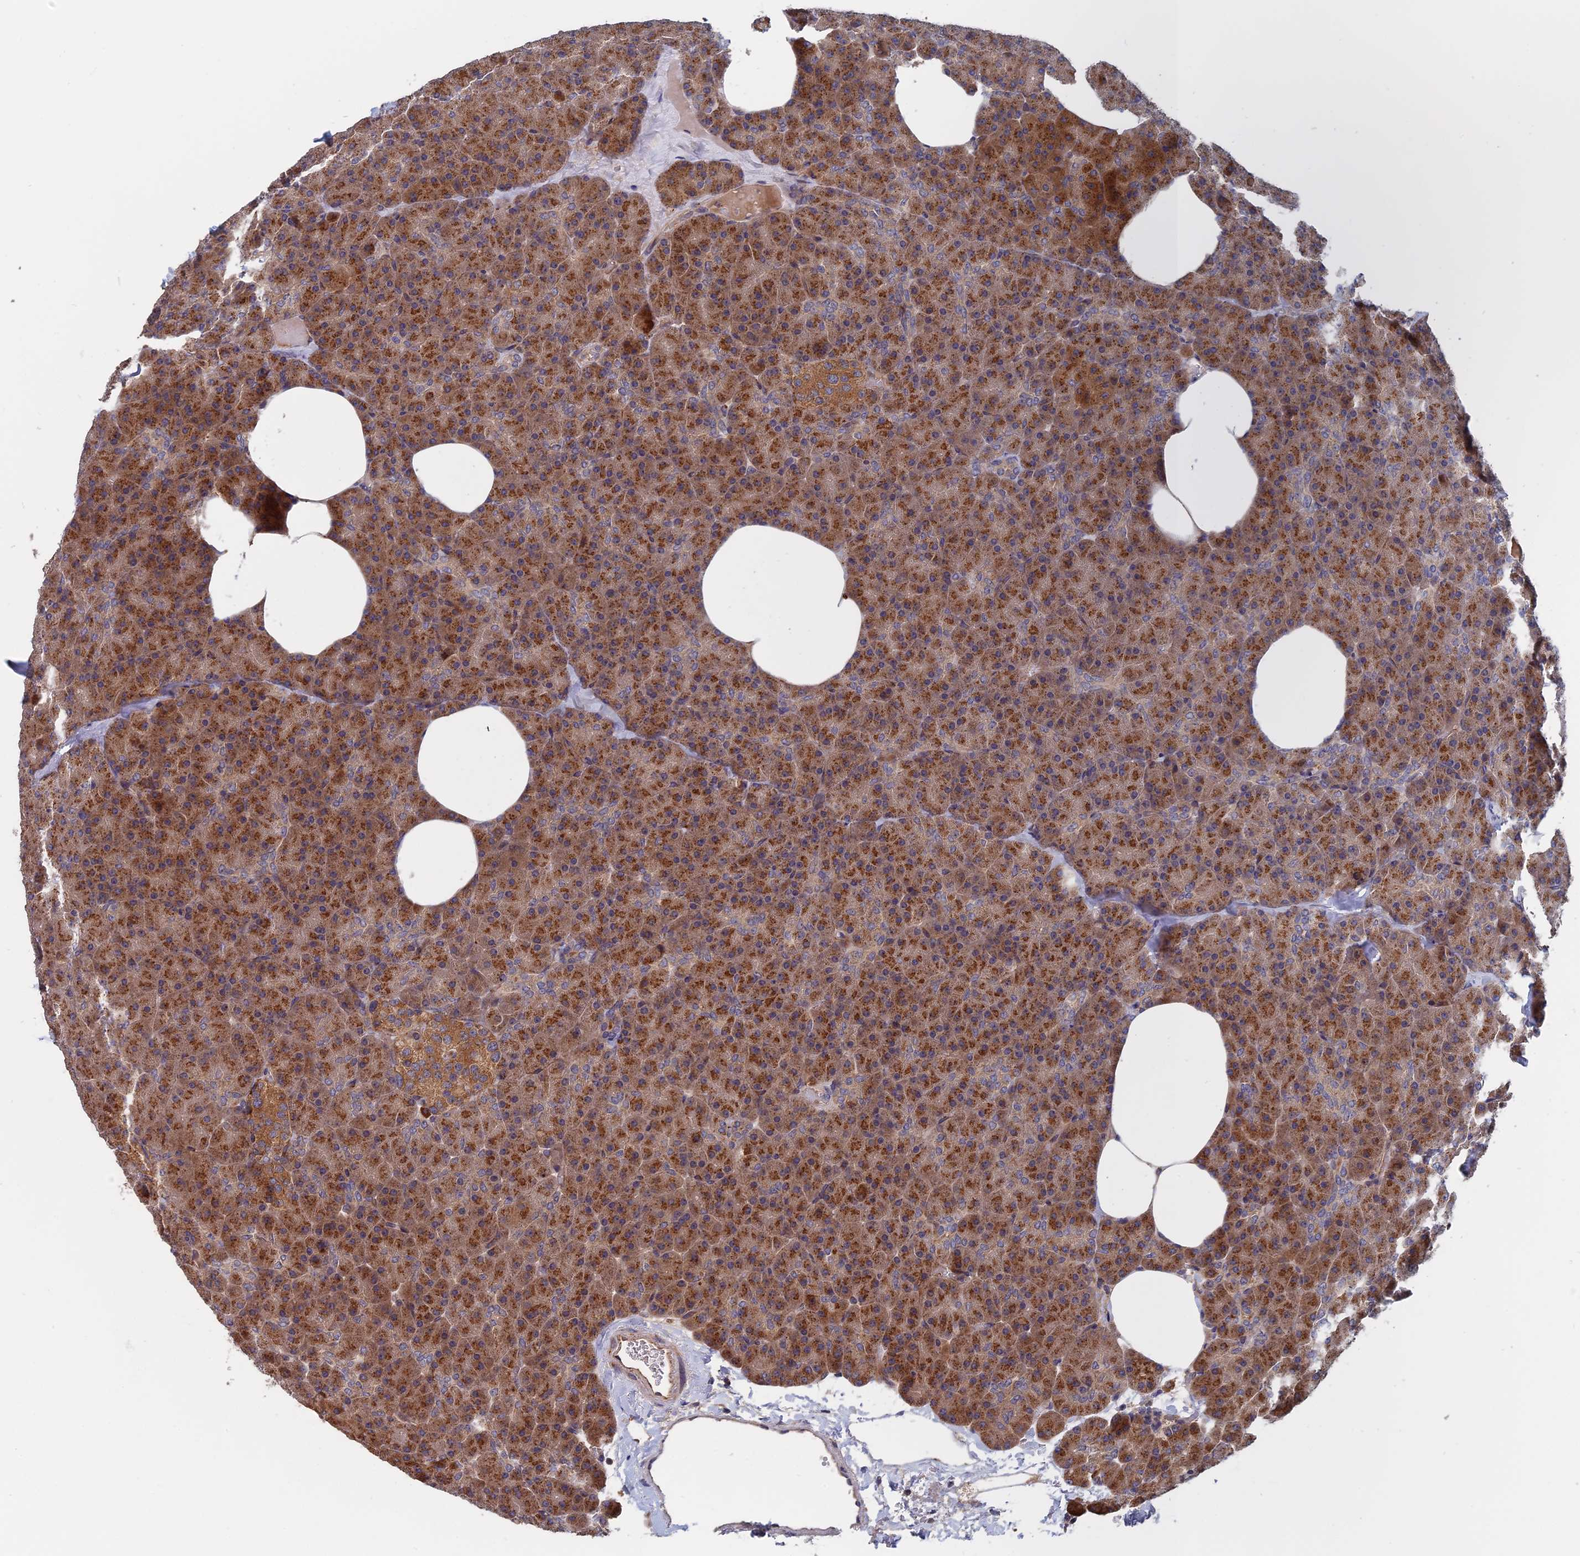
{"staining": {"intensity": "moderate", "quantity": ">75%", "location": "cytoplasmic/membranous"}, "tissue": "pancreas", "cell_type": "Exocrine glandular cells", "image_type": "normal", "snomed": [{"axis": "morphology", "description": "Normal tissue, NOS"}, {"axis": "morphology", "description": "Carcinoid, malignant, NOS"}, {"axis": "topography", "description": "Pancreas"}], "caption": "The image shows immunohistochemical staining of normal pancreas. There is moderate cytoplasmic/membranous staining is seen in about >75% of exocrine glandular cells.", "gene": "TRAPPC2L", "patient": {"sex": "female", "age": 35}}